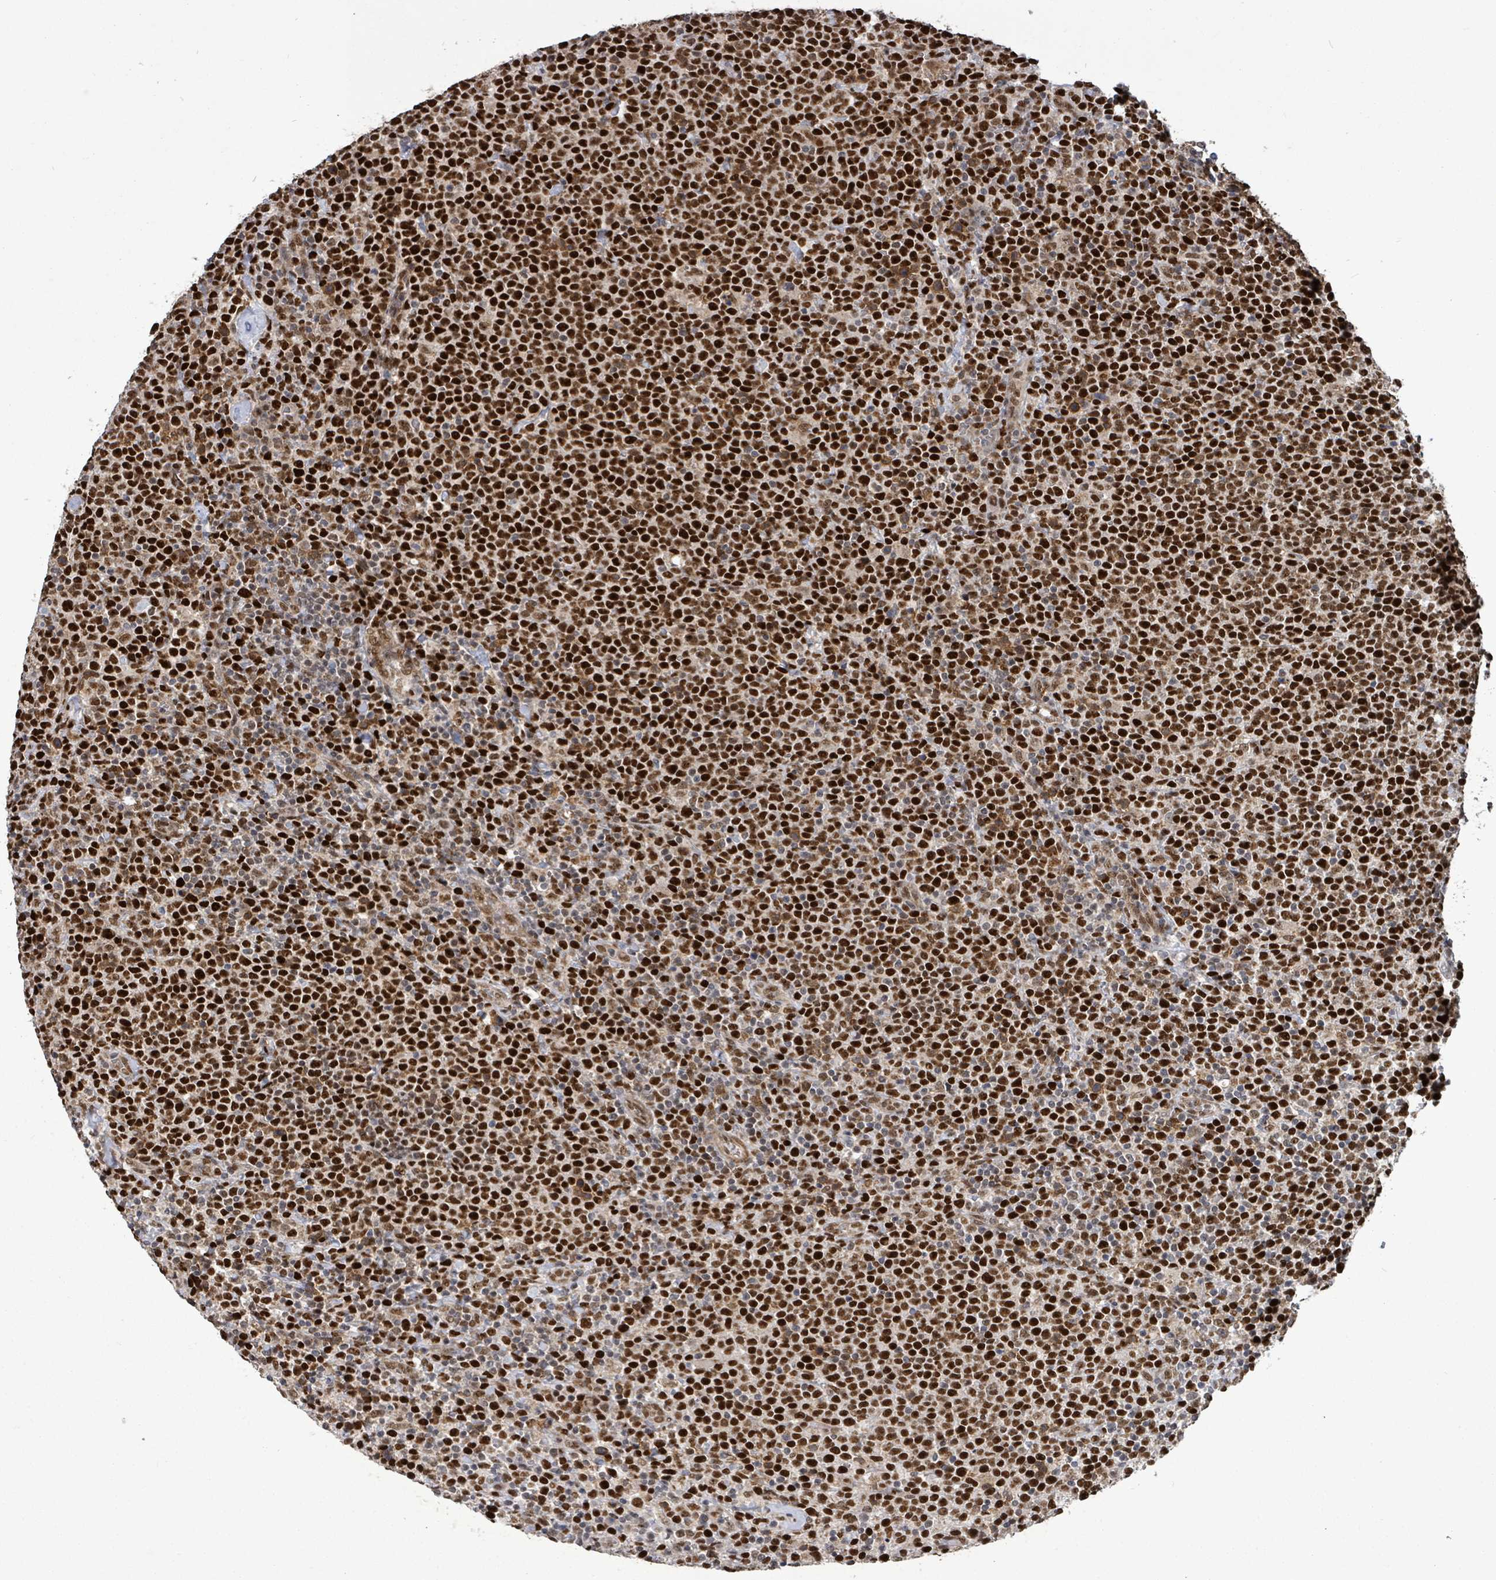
{"staining": {"intensity": "strong", "quantity": ">75%", "location": "nuclear"}, "tissue": "lymphoma", "cell_type": "Tumor cells", "image_type": "cancer", "snomed": [{"axis": "morphology", "description": "Malignant lymphoma, non-Hodgkin's type, High grade"}, {"axis": "topography", "description": "Lymph node"}], "caption": "High-grade malignant lymphoma, non-Hodgkin's type stained for a protein exhibits strong nuclear positivity in tumor cells.", "gene": "PATZ1", "patient": {"sex": "male", "age": 61}}